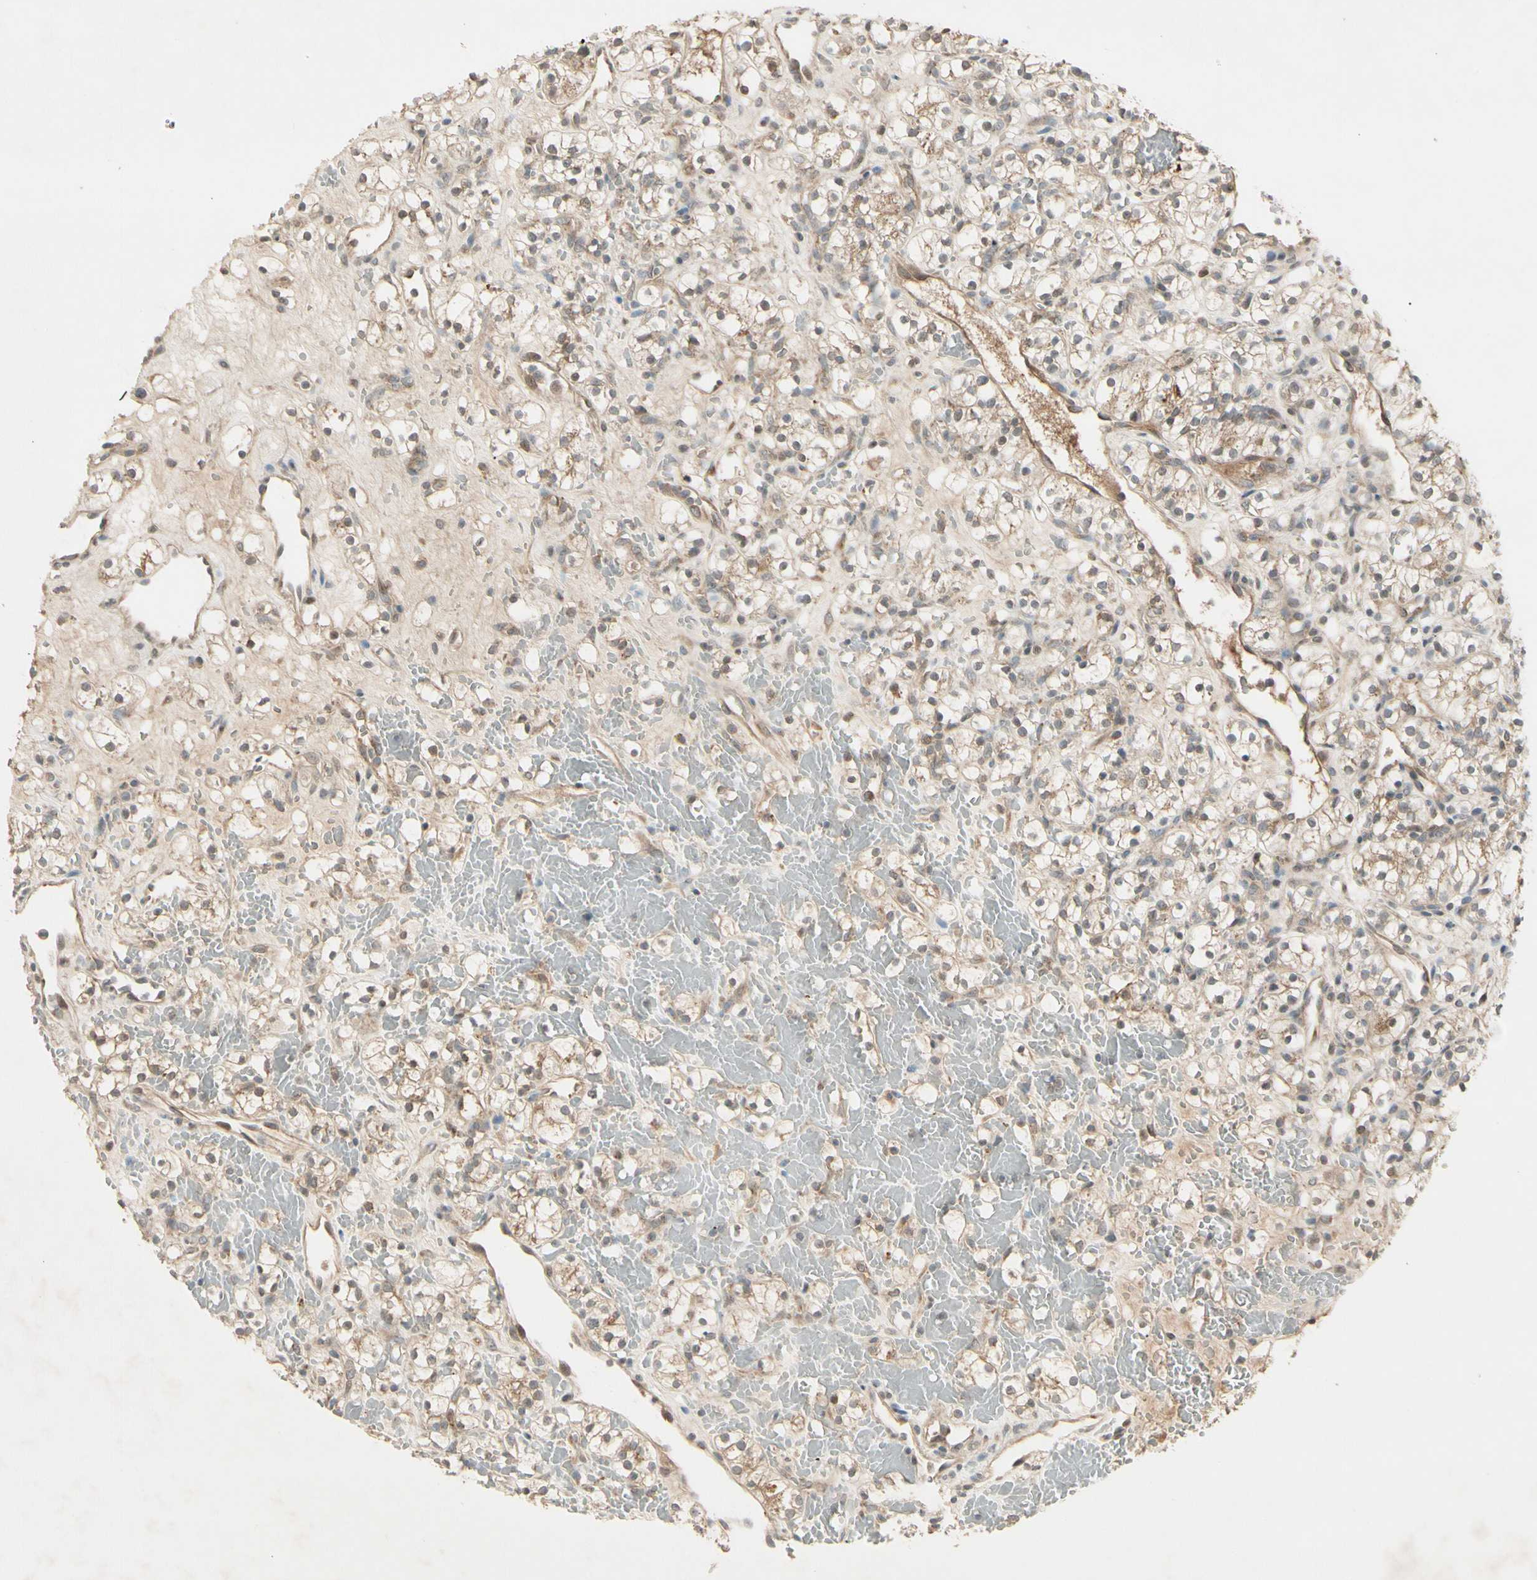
{"staining": {"intensity": "weak", "quantity": "25%-75%", "location": "cytoplasmic/membranous"}, "tissue": "renal cancer", "cell_type": "Tumor cells", "image_type": "cancer", "snomed": [{"axis": "morphology", "description": "Adenocarcinoma, NOS"}, {"axis": "topography", "description": "Kidney"}], "caption": "Renal cancer (adenocarcinoma) stained with a protein marker exhibits weak staining in tumor cells.", "gene": "FHDC1", "patient": {"sex": "female", "age": 60}}